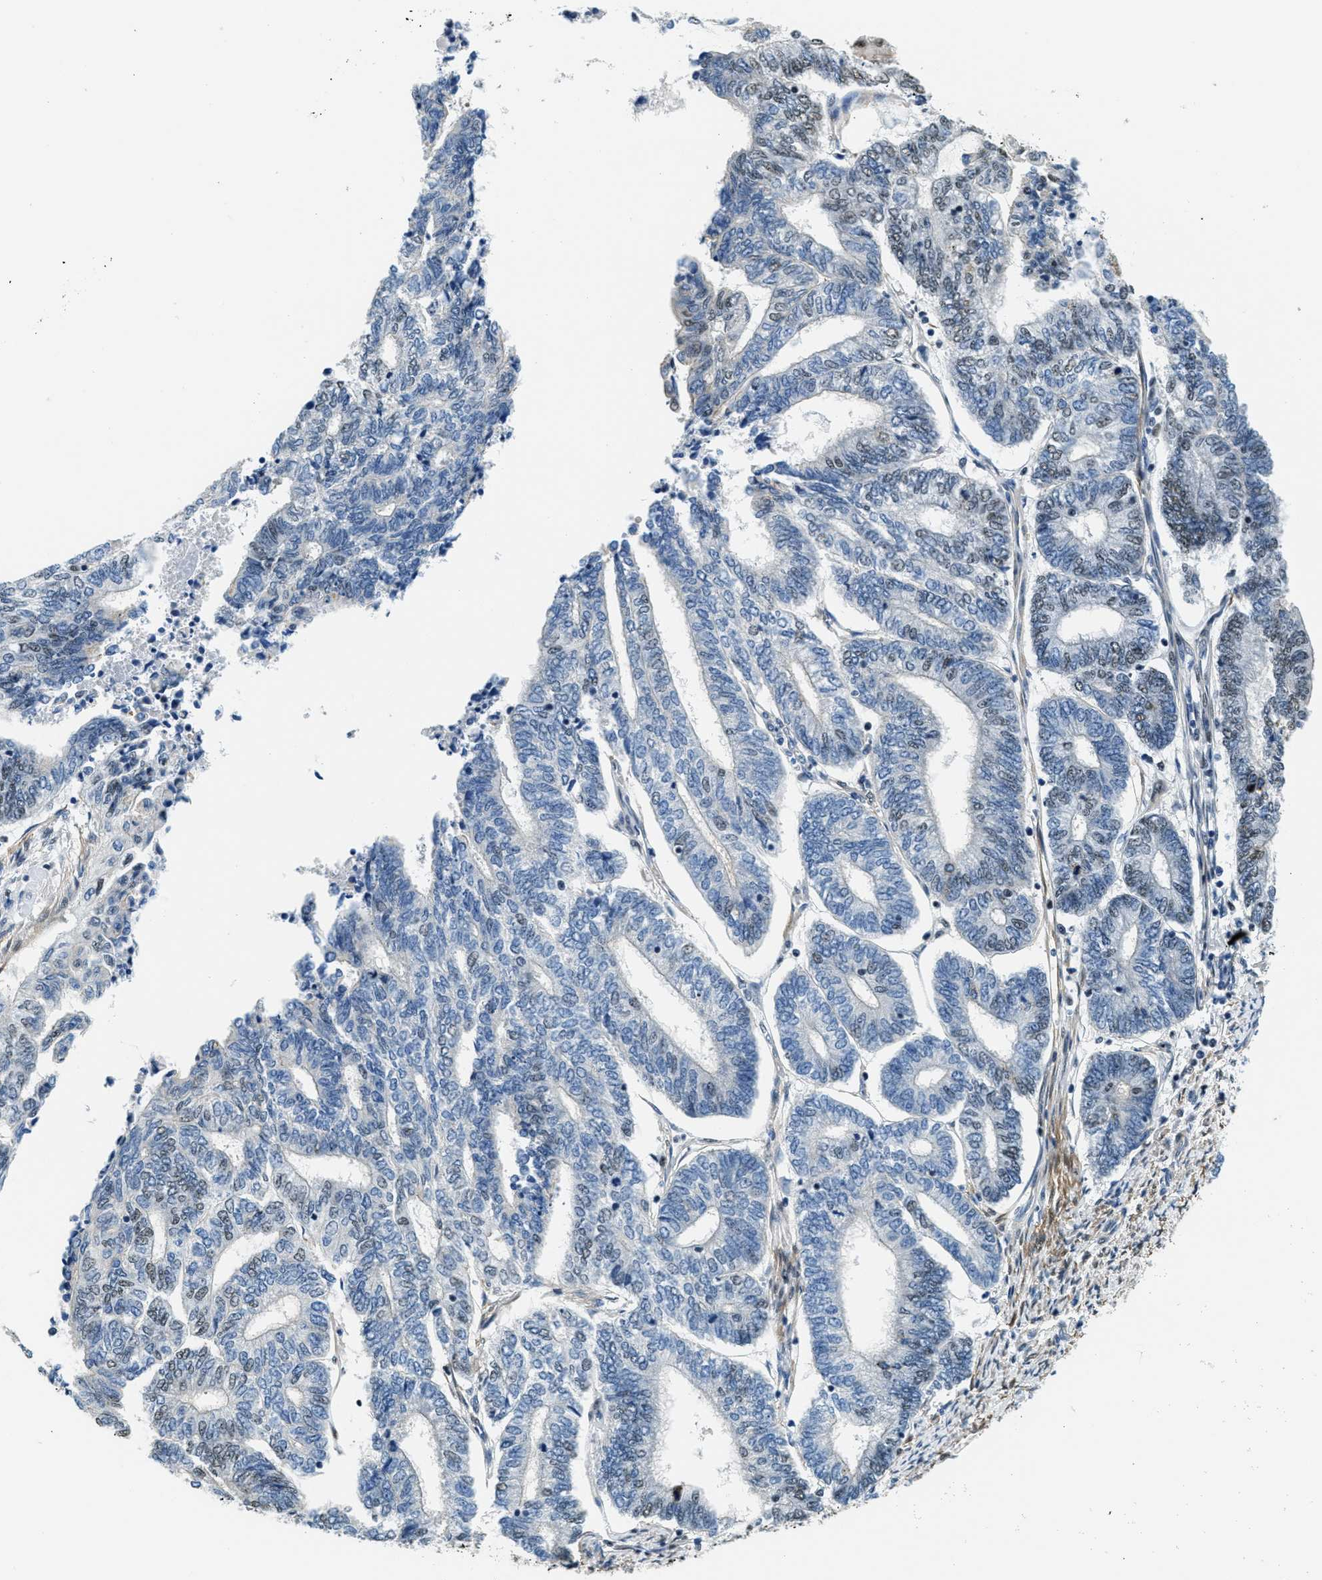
{"staining": {"intensity": "moderate", "quantity": "<25%", "location": "nuclear"}, "tissue": "endometrial cancer", "cell_type": "Tumor cells", "image_type": "cancer", "snomed": [{"axis": "morphology", "description": "Adenocarcinoma, NOS"}, {"axis": "topography", "description": "Uterus"}, {"axis": "topography", "description": "Endometrium"}], "caption": "Brown immunohistochemical staining in human endometrial cancer shows moderate nuclear staining in approximately <25% of tumor cells.", "gene": "CFAP36", "patient": {"sex": "female", "age": 70}}